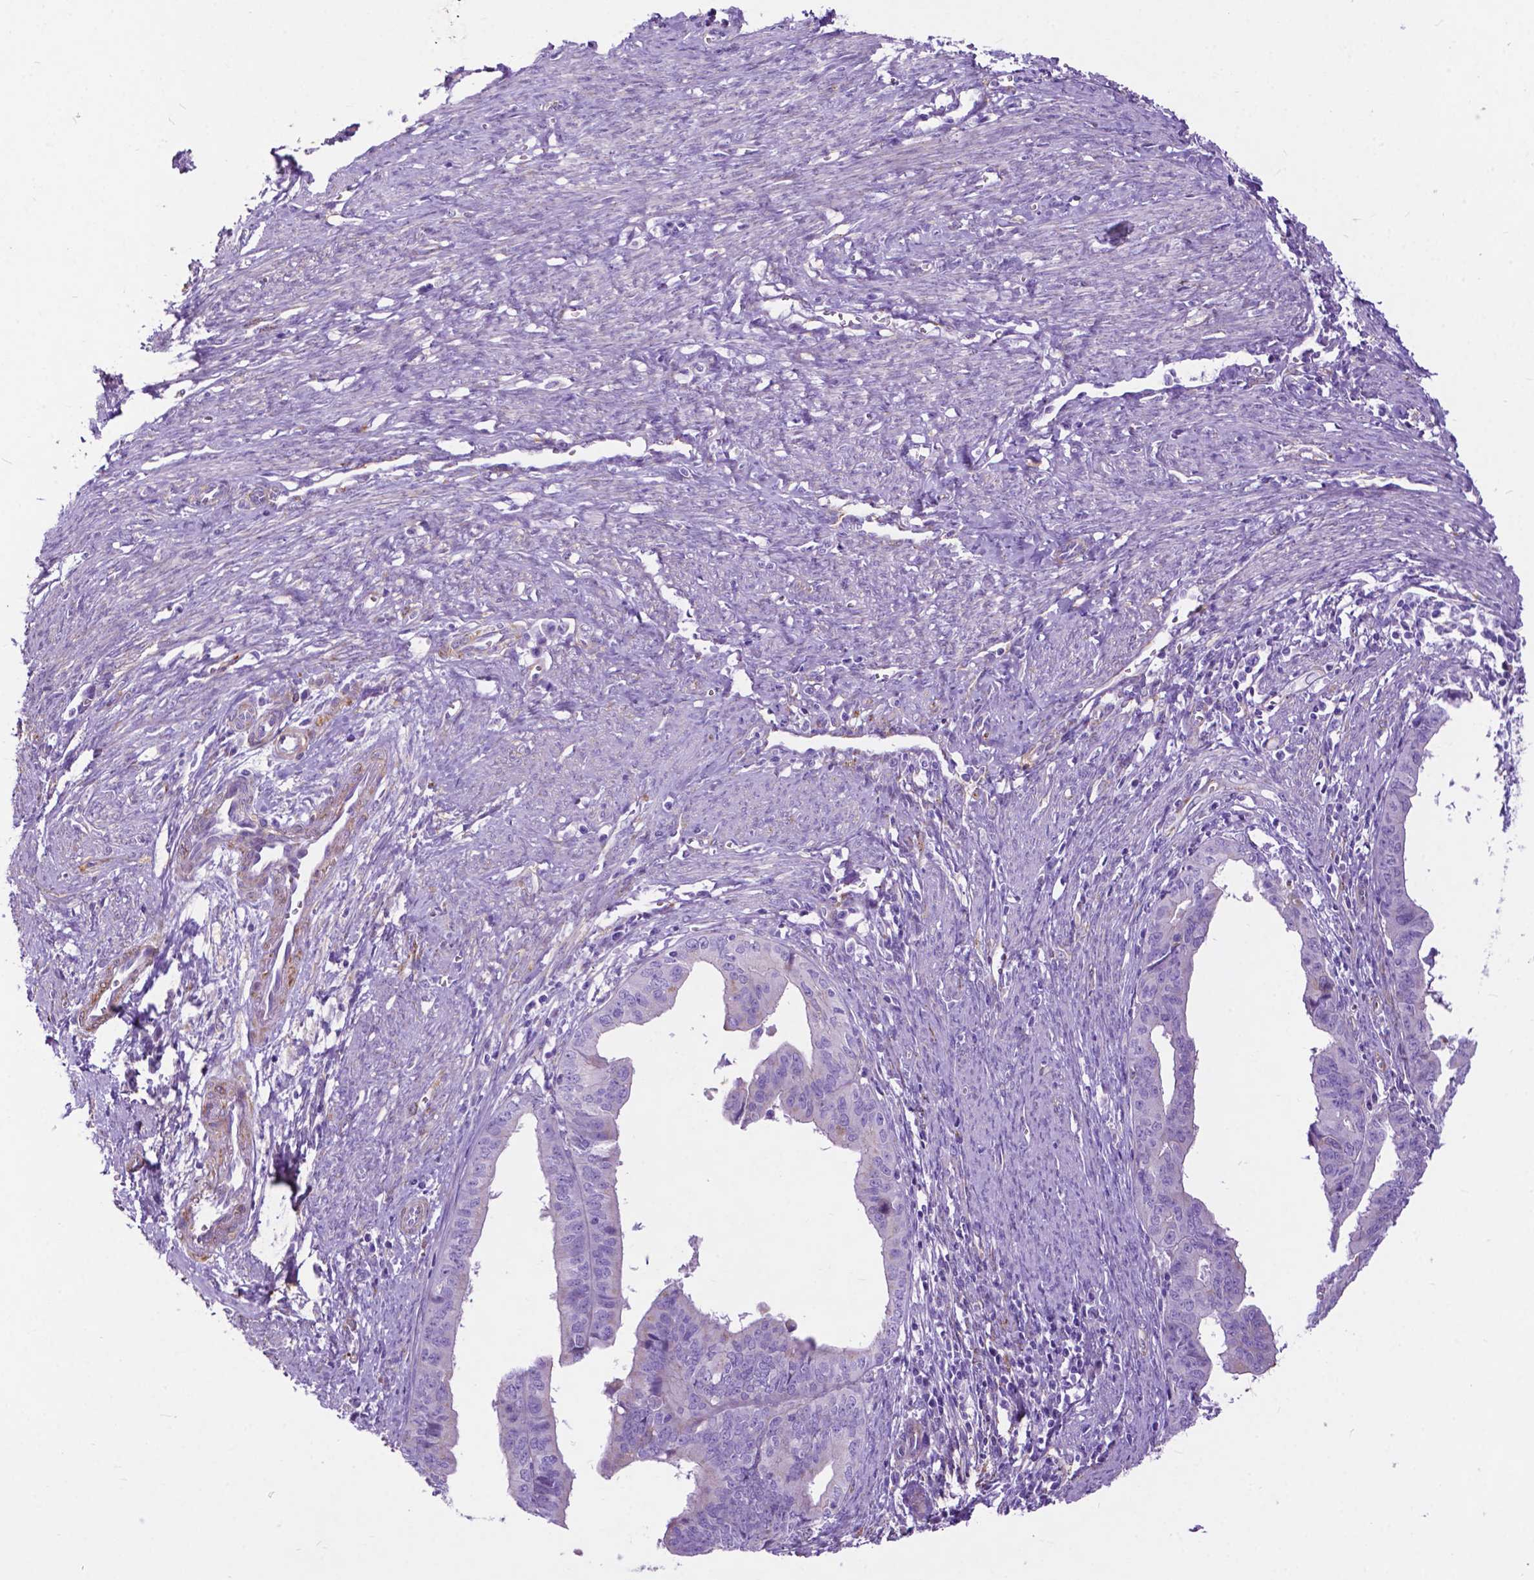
{"staining": {"intensity": "negative", "quantity": "none", "location": "none"}, "tissue": "endometrial cancer", "cell_type": "Tumor cells", "image_type": "cancer", "snomed": [{"axis": "morphology", "description": "Adenocarcinoma, NOS"}, {"axis": "topography", "description": "Endometrium"}], "caption": "A histopathology image of human endometrial cancer is negative for staining in tumor cells. (DAB immunohistochemistry (IHC) visualized using brightfield microscopy, high magnification).", "gene": "PCDHA12", "patient": {"sex": "female", "age": 65}}